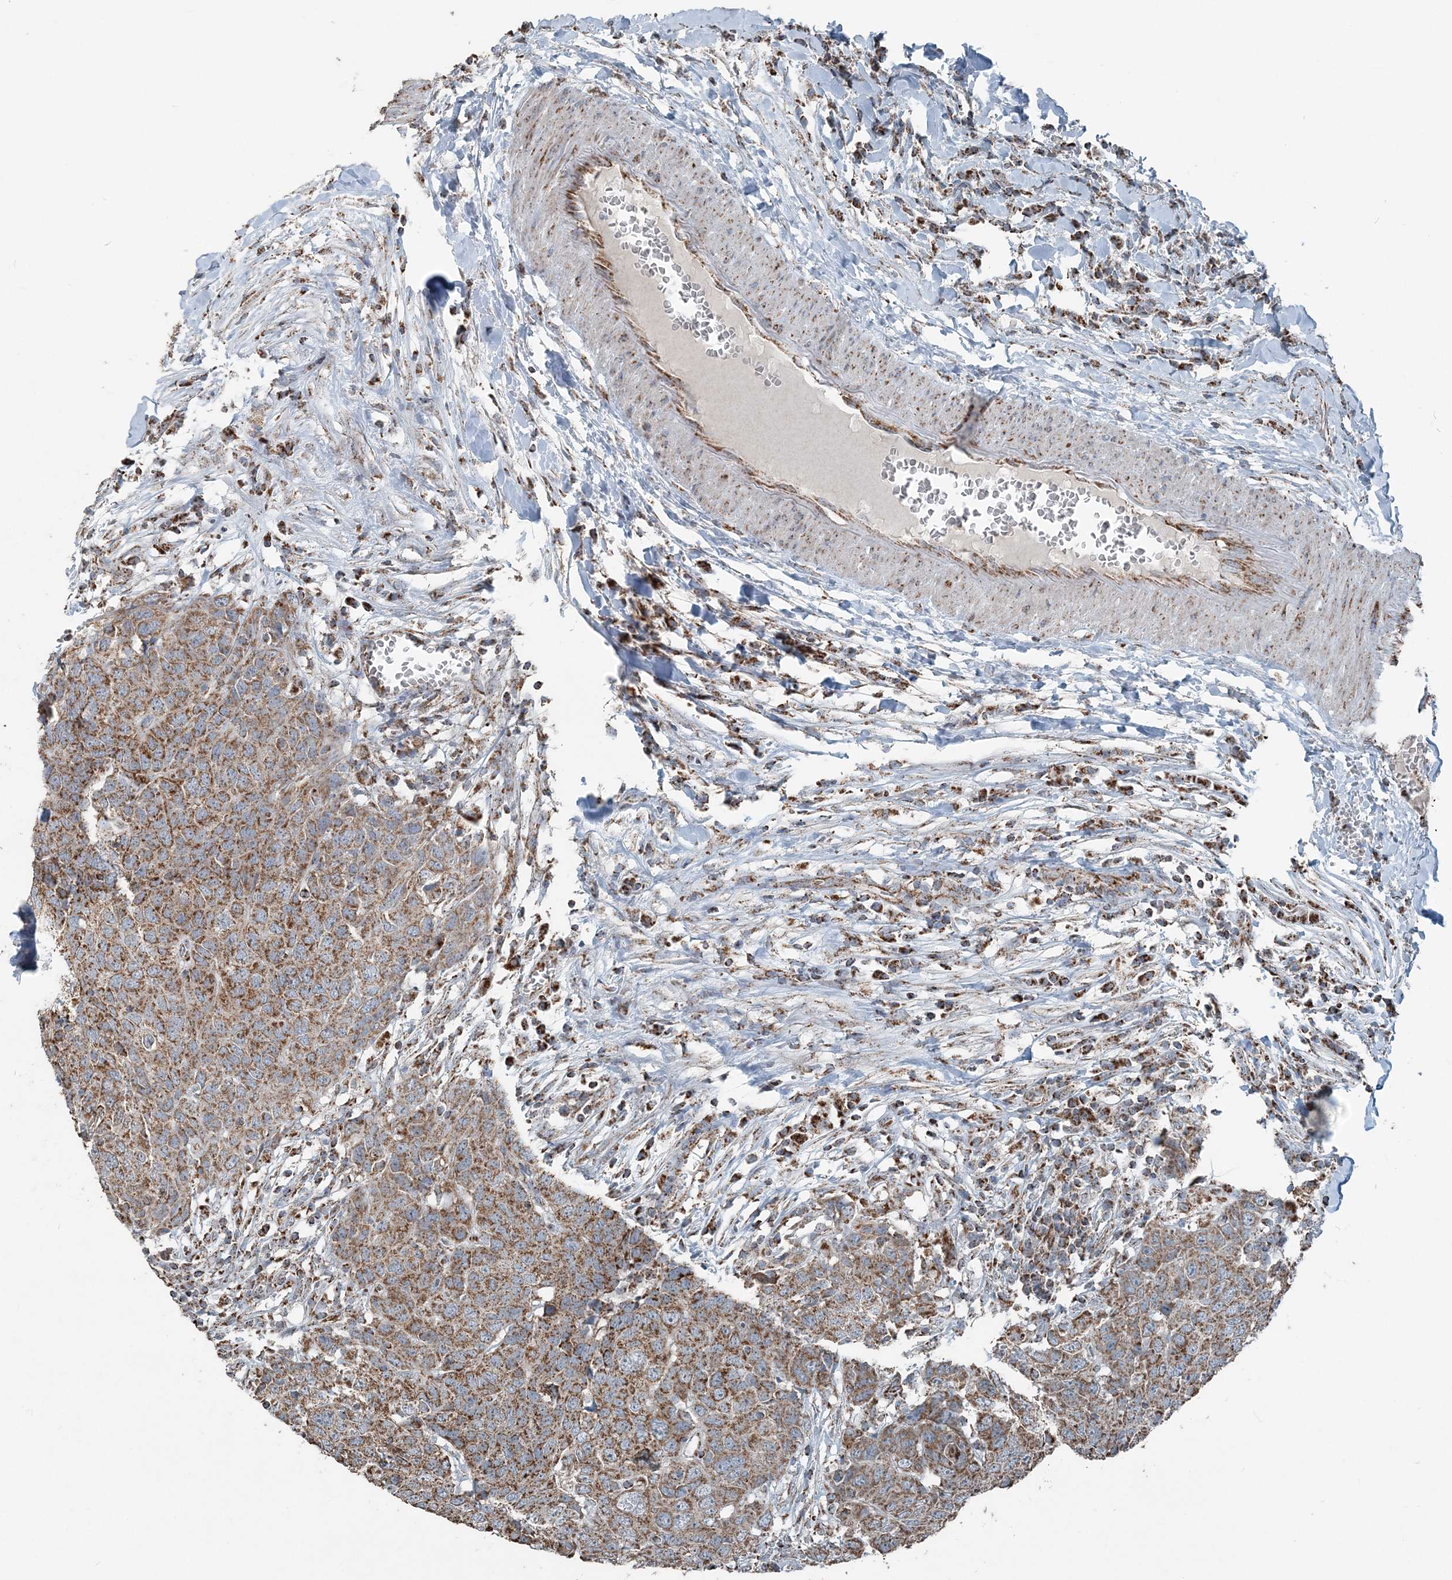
{"staining": {"intensity": "moderate", "quantity": ">75%", "location": "cytoplasmic/membranous"}, "tissue": "head and neck cancer", "cell_type": "Tumor cells", "image_type": "cancer", "snomed": [{"axis": "morphology", "description": "Squamous cell carcinoma, NOS"}, {"axis": "topography", "description": "Head-Neck"}], "caption": "Moderate cytoplasmic/membranous expression is seen in about >75% of tumor cells in head and neck cancer. (brown staining indicates protein expression, while blue staining denotes nuclei).", "gene": "SUCLG1", "patient": {"sex": "male", "age": 66}}